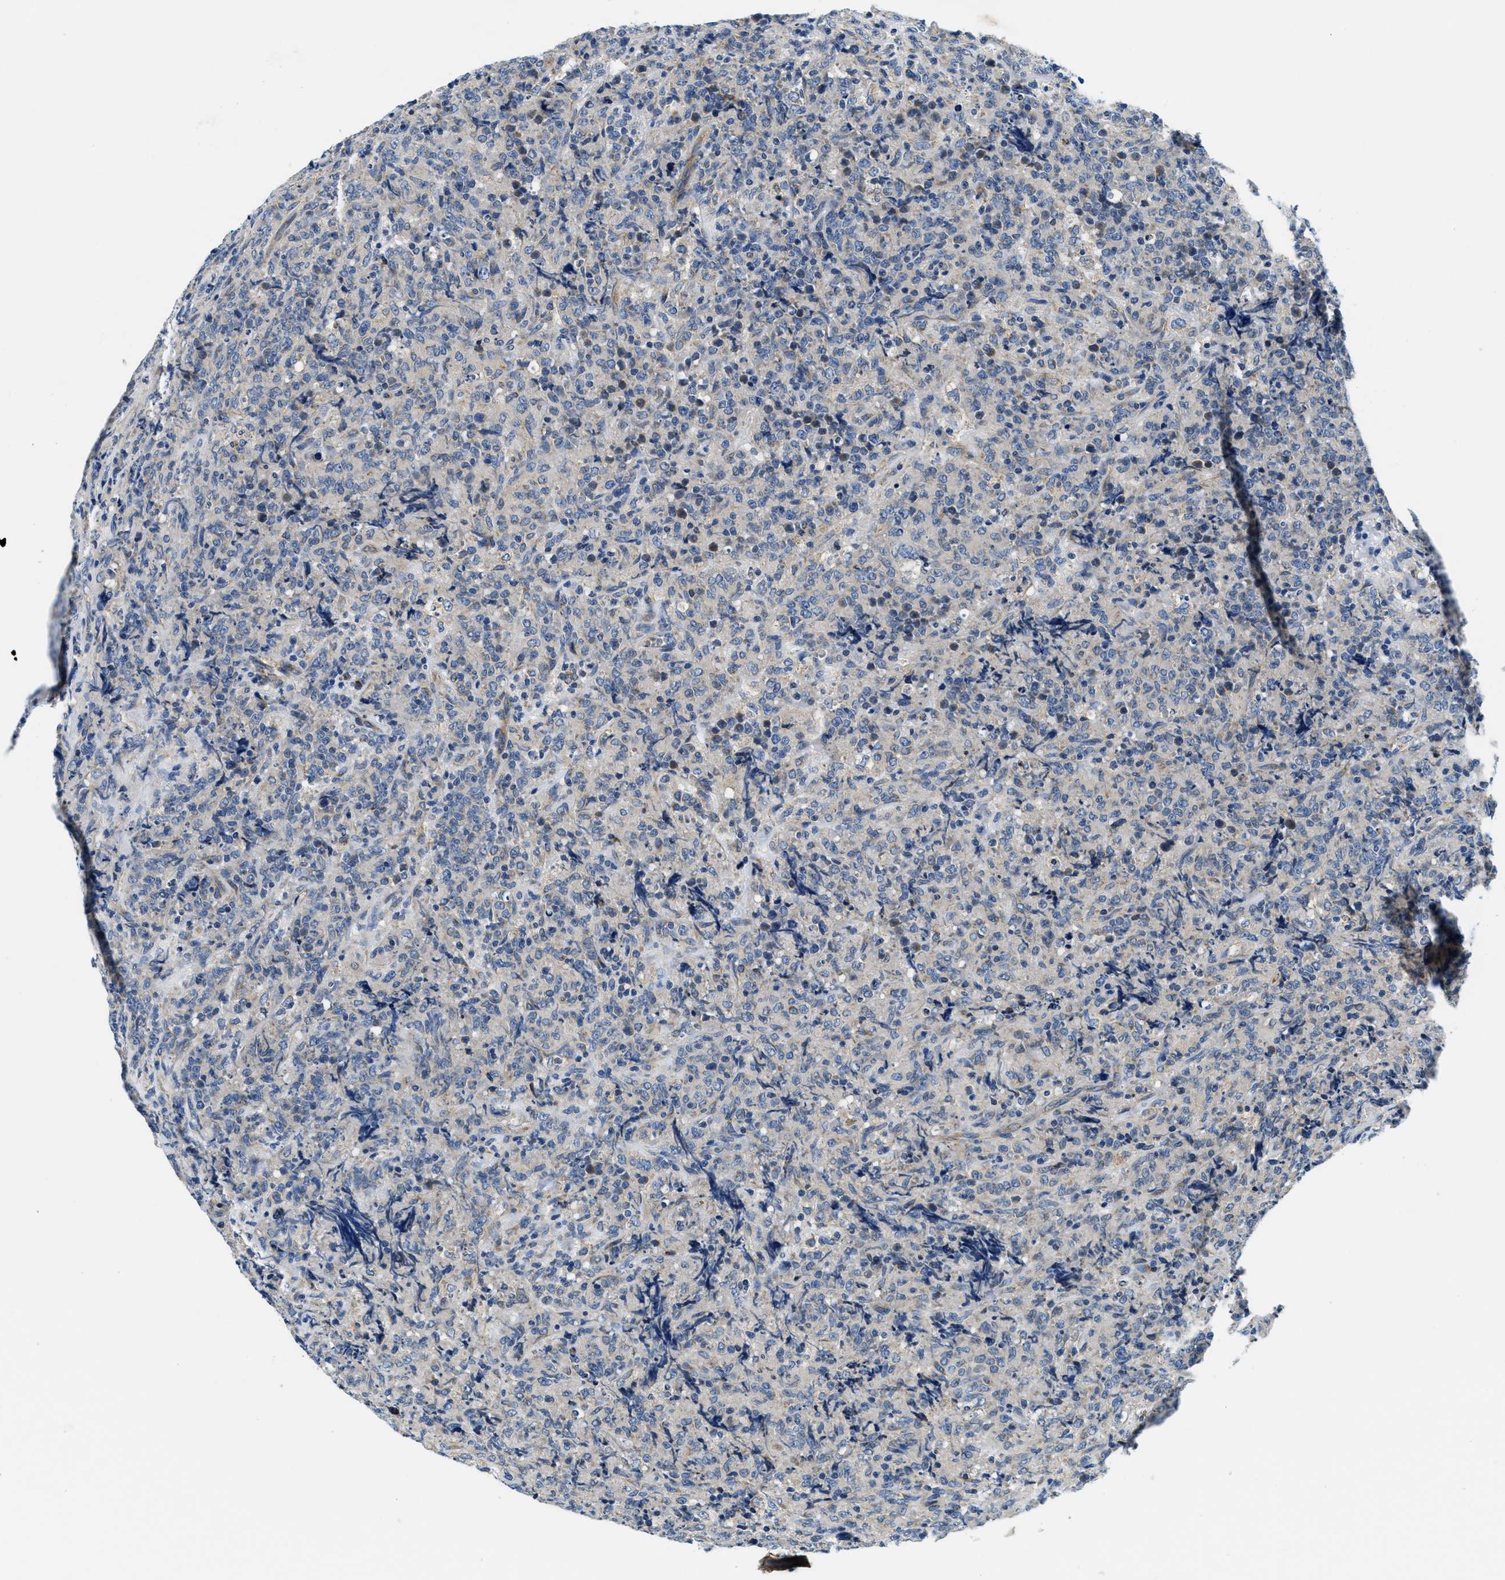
{"staining": {"intensity": "negative", "quantity": "none", "location": "none"}, "tissue": "lymphoma", "cell_type": "Tumor cells", "image_type": "cancer", "snomed": [{"axis": "morphology", "description": "Malignant lymphoma, non-Hodgkin's type, High grade"}, {"axis": "topography", "description": "Tonsil"}], "caption": "The histopathology image reveals no staining of tumor cells in malignant lymphoma, non-Hodgkin's type (high-grade).", "gene": "SAMD4B", "patient": {"sex": "female", "age": 36}}